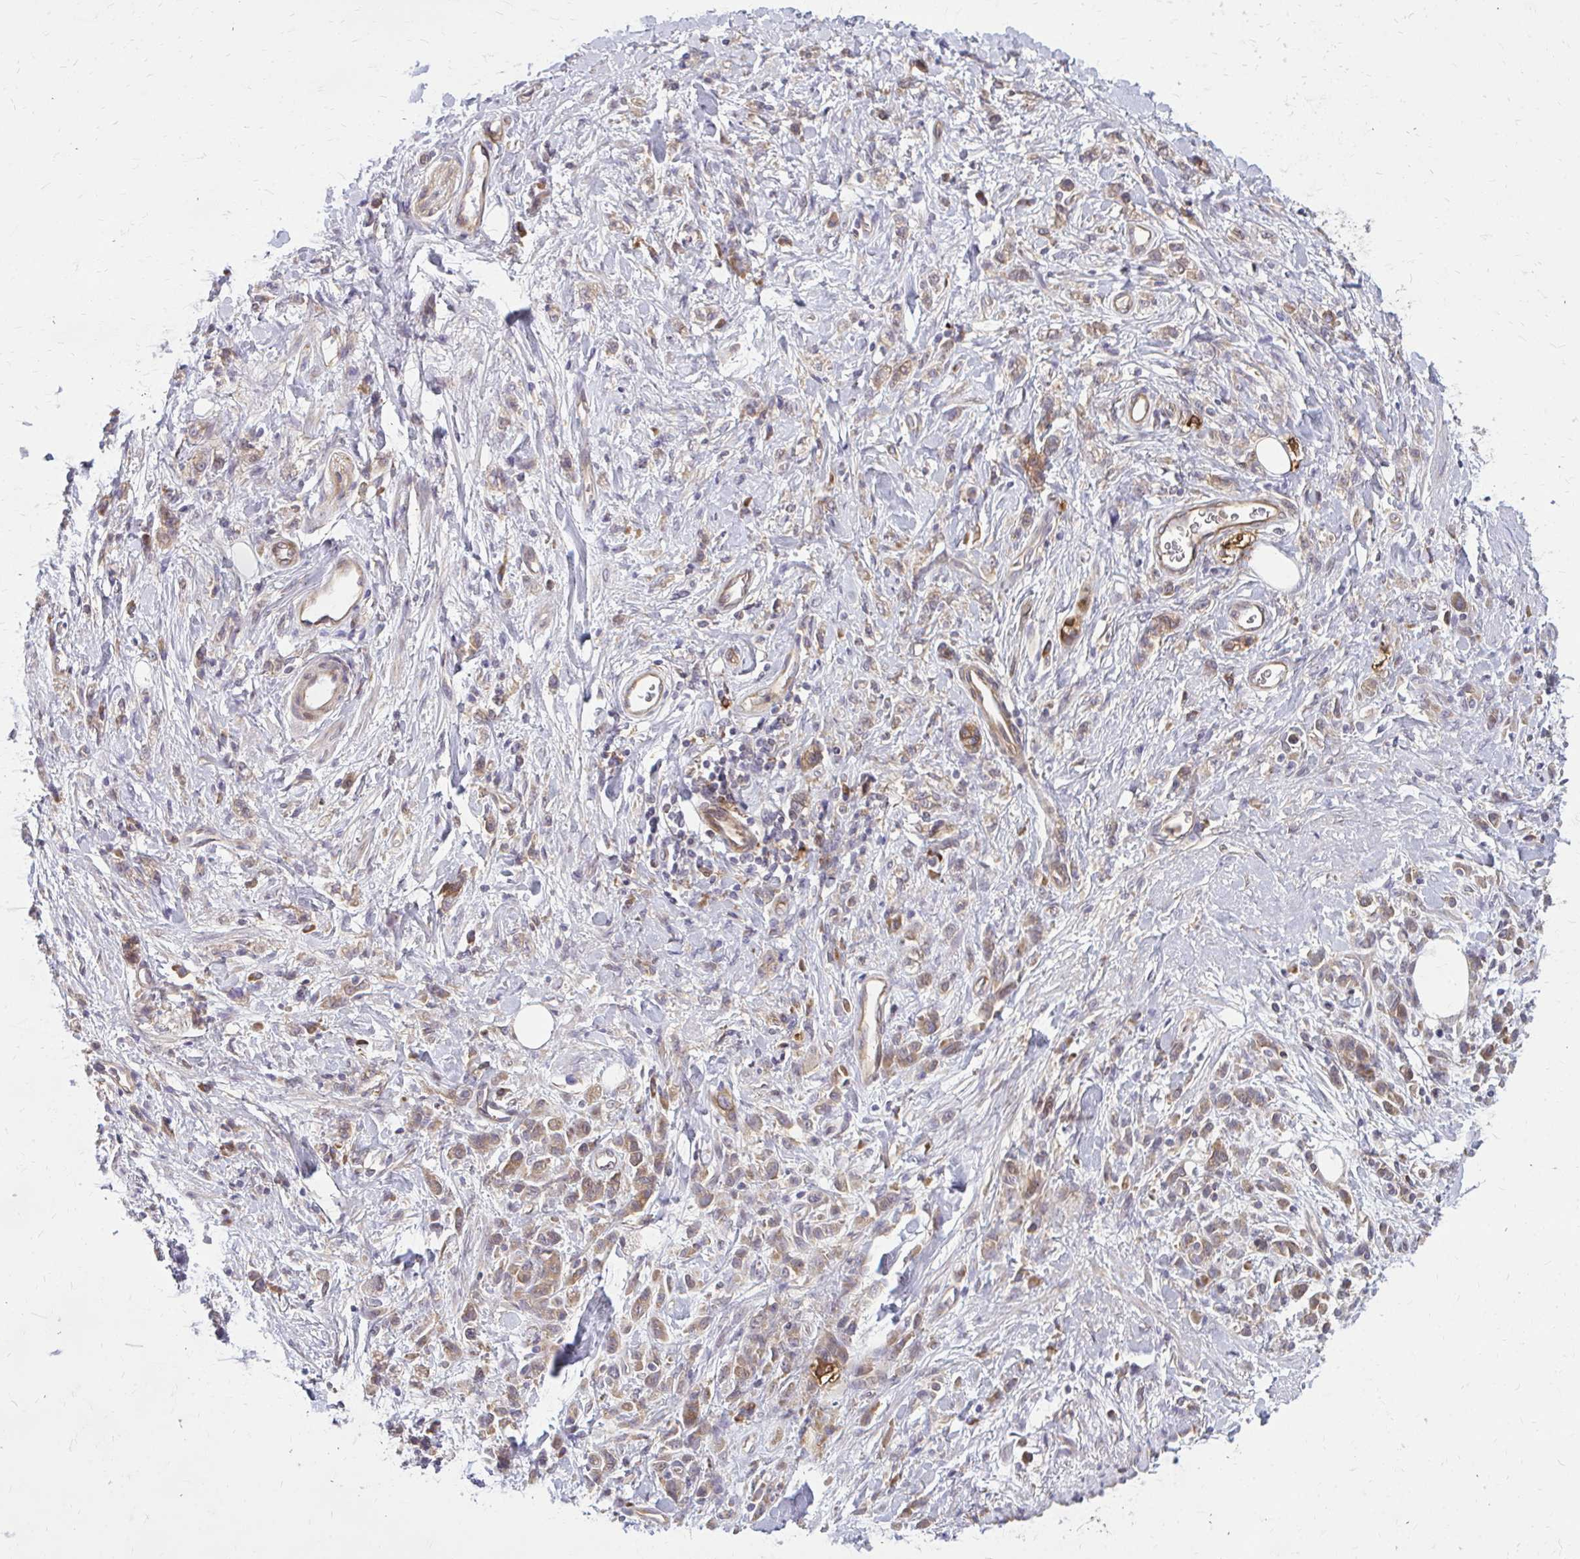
{"staining": {"intensity": "moderate", "quantity": ">75%", "location": "cytoplasmic/membranous"}, "tissue": "stomach cancer", "cell_type": "Tumor cells", "image_type": "cancer", "snomed": [{"axis": "morphology", "description": "Adenocarcinoma, NOS"}, {"axis": "topography", "description": "Stomach"}], "caption": "IHC micrograph of neoplastic tissue: adenocarcinoma (stomach) stained using immunohistochemistry displays medium levels of moderate protein expression localized specifically in the cytoplasmic/membranous of tumor cells, appearing as a cytoplasmic/membranous brown color.", "gene": "OXNAD1", "patient": {"sex": "male", "age": 77}}